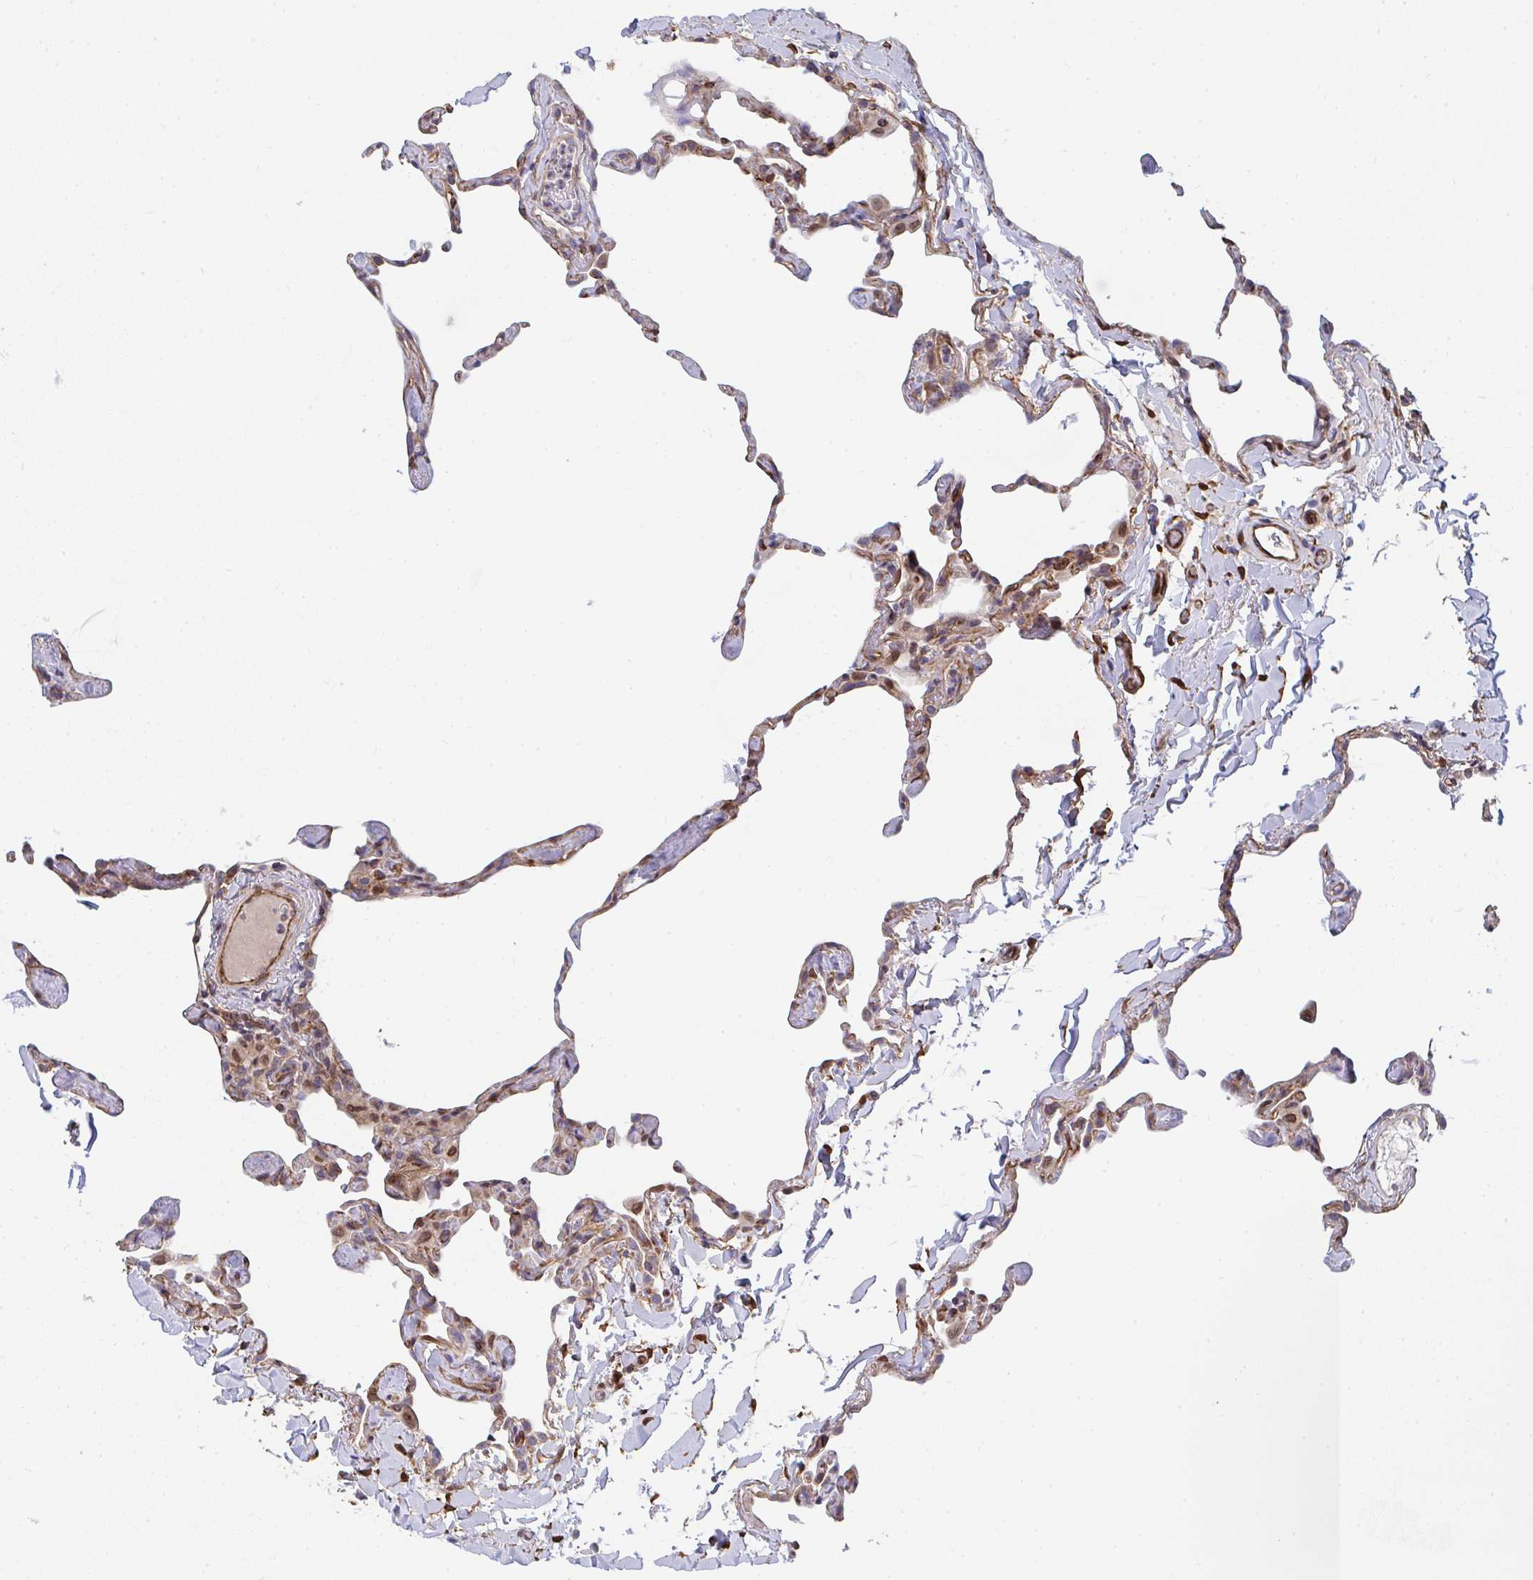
{"staining": {"intensity": "moderate", "quantity": "25%-75%", "location": "cytoplasmic/membranous"}, "tissue": "lung", "cell_type": "Alveolar cells", "image_type": "normal", "snomed": [{"axis": "morphology", "description": "Normal tissue, NOS"}, {"axis": "topography", "description": "Lung"}], "caption": "Alveolar cells display medium levels of moderate cytoplasmic/membranous expression in about 25%-75% of cells in unremarkable lung.", "gene": "EIF1AD", "patient": {"sex": "male", "age": 65}}